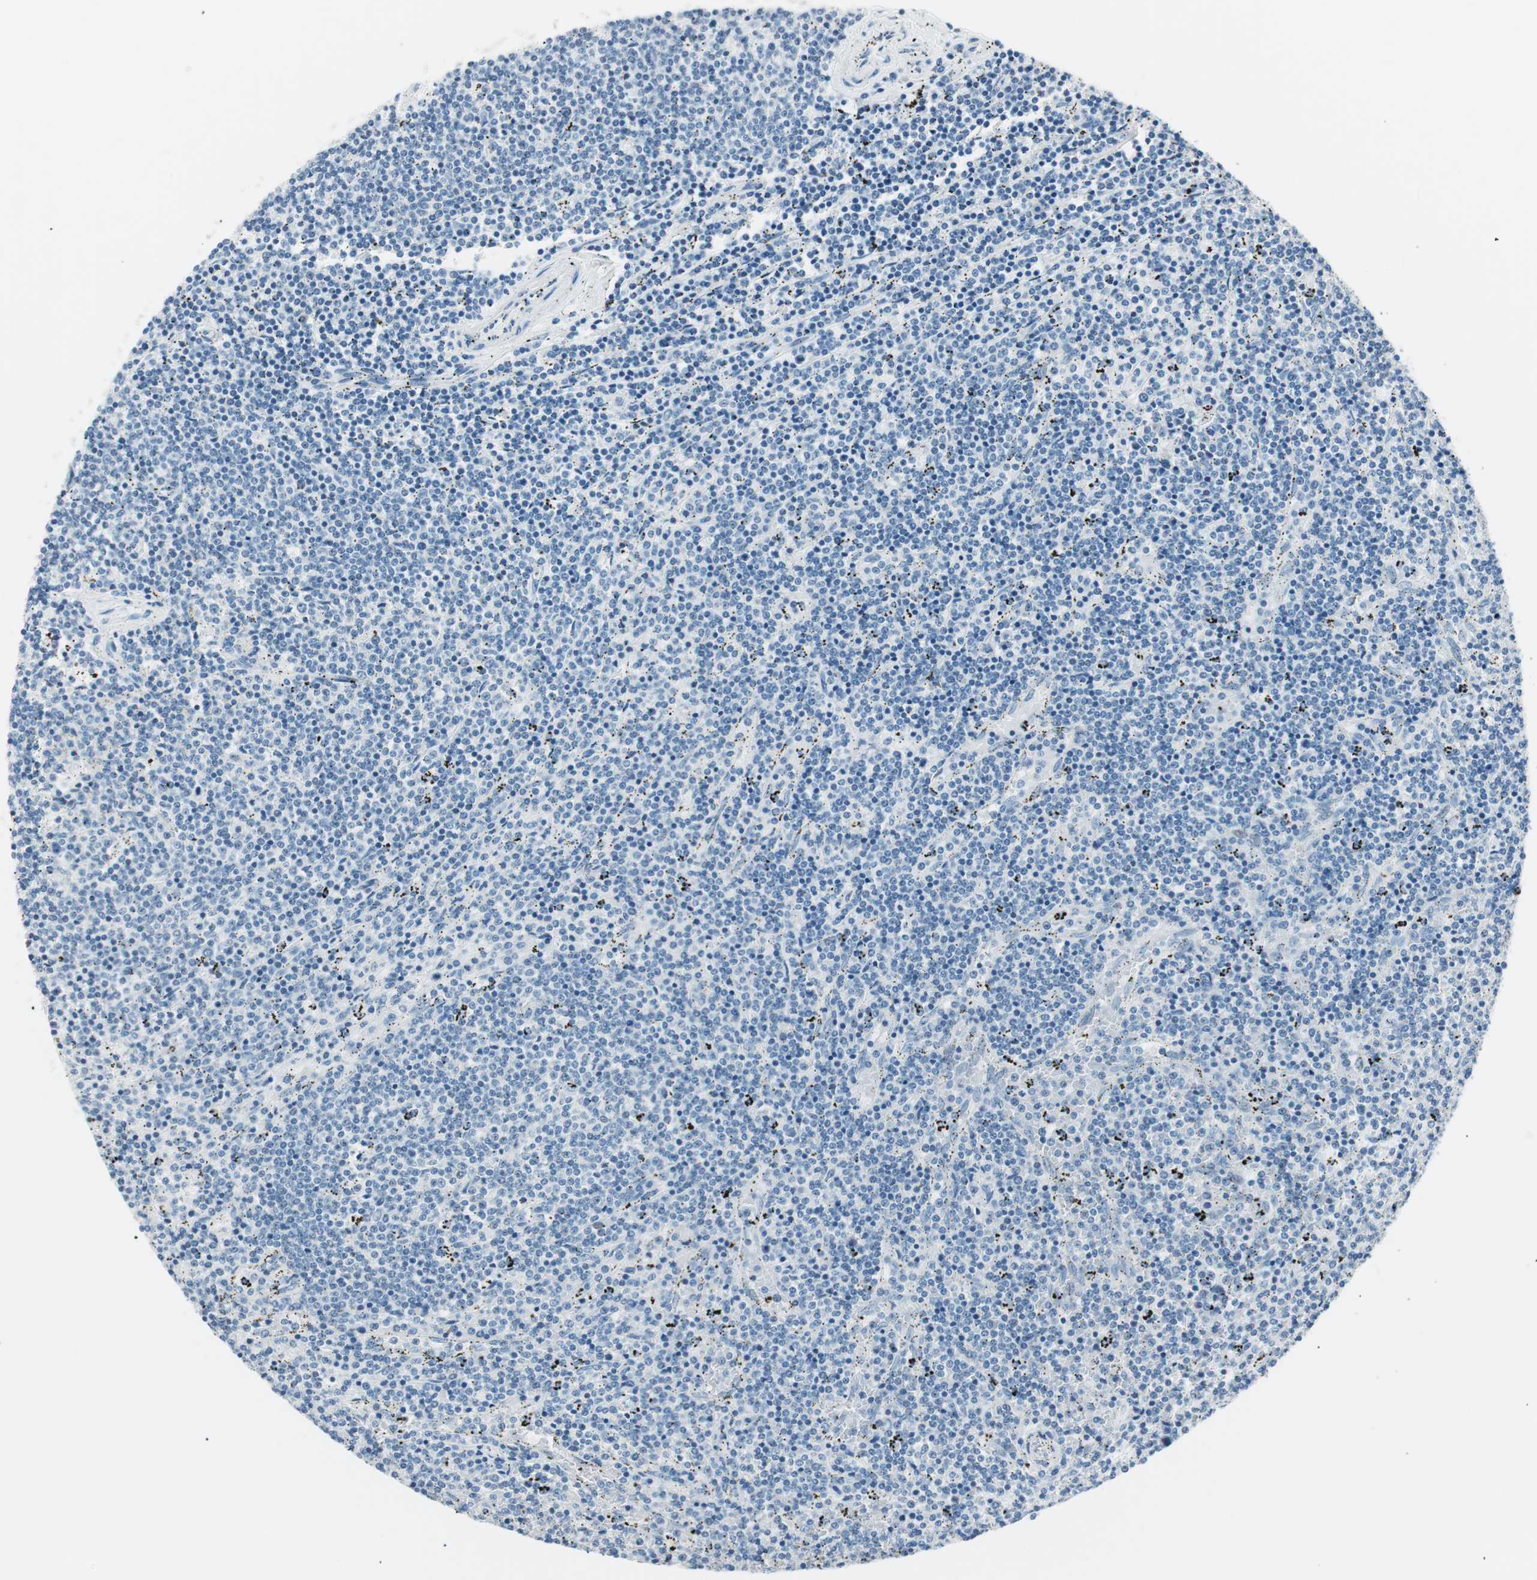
{"staining": {"intensity": "negative", "quantity": "none", "location": "none"}, "tissue": "lymphoma", "cell_type": "Tumor cells", "image_type": "cancer", "snomed": [{"axis": "morphology", "description": "Malignant lymphoma, non-Hodgkin's type, Low grade"}, {"axis": "topography", "description": "Spleen"}], "caption": "This is a histopathology image of IHC staining of low-grade malignant lymphoma, non-Hodgkin's type, which shows no expression in tumor cells. (Stains: DAB (3,3'-diaminobenzidine) immunohistochemistry (IHC) with hematoxylin counter stain, Microscopy: brightfield microscopy at high magnification).", "gene": "HOXB13", "patient": {"sex": "female", "age": 50}}